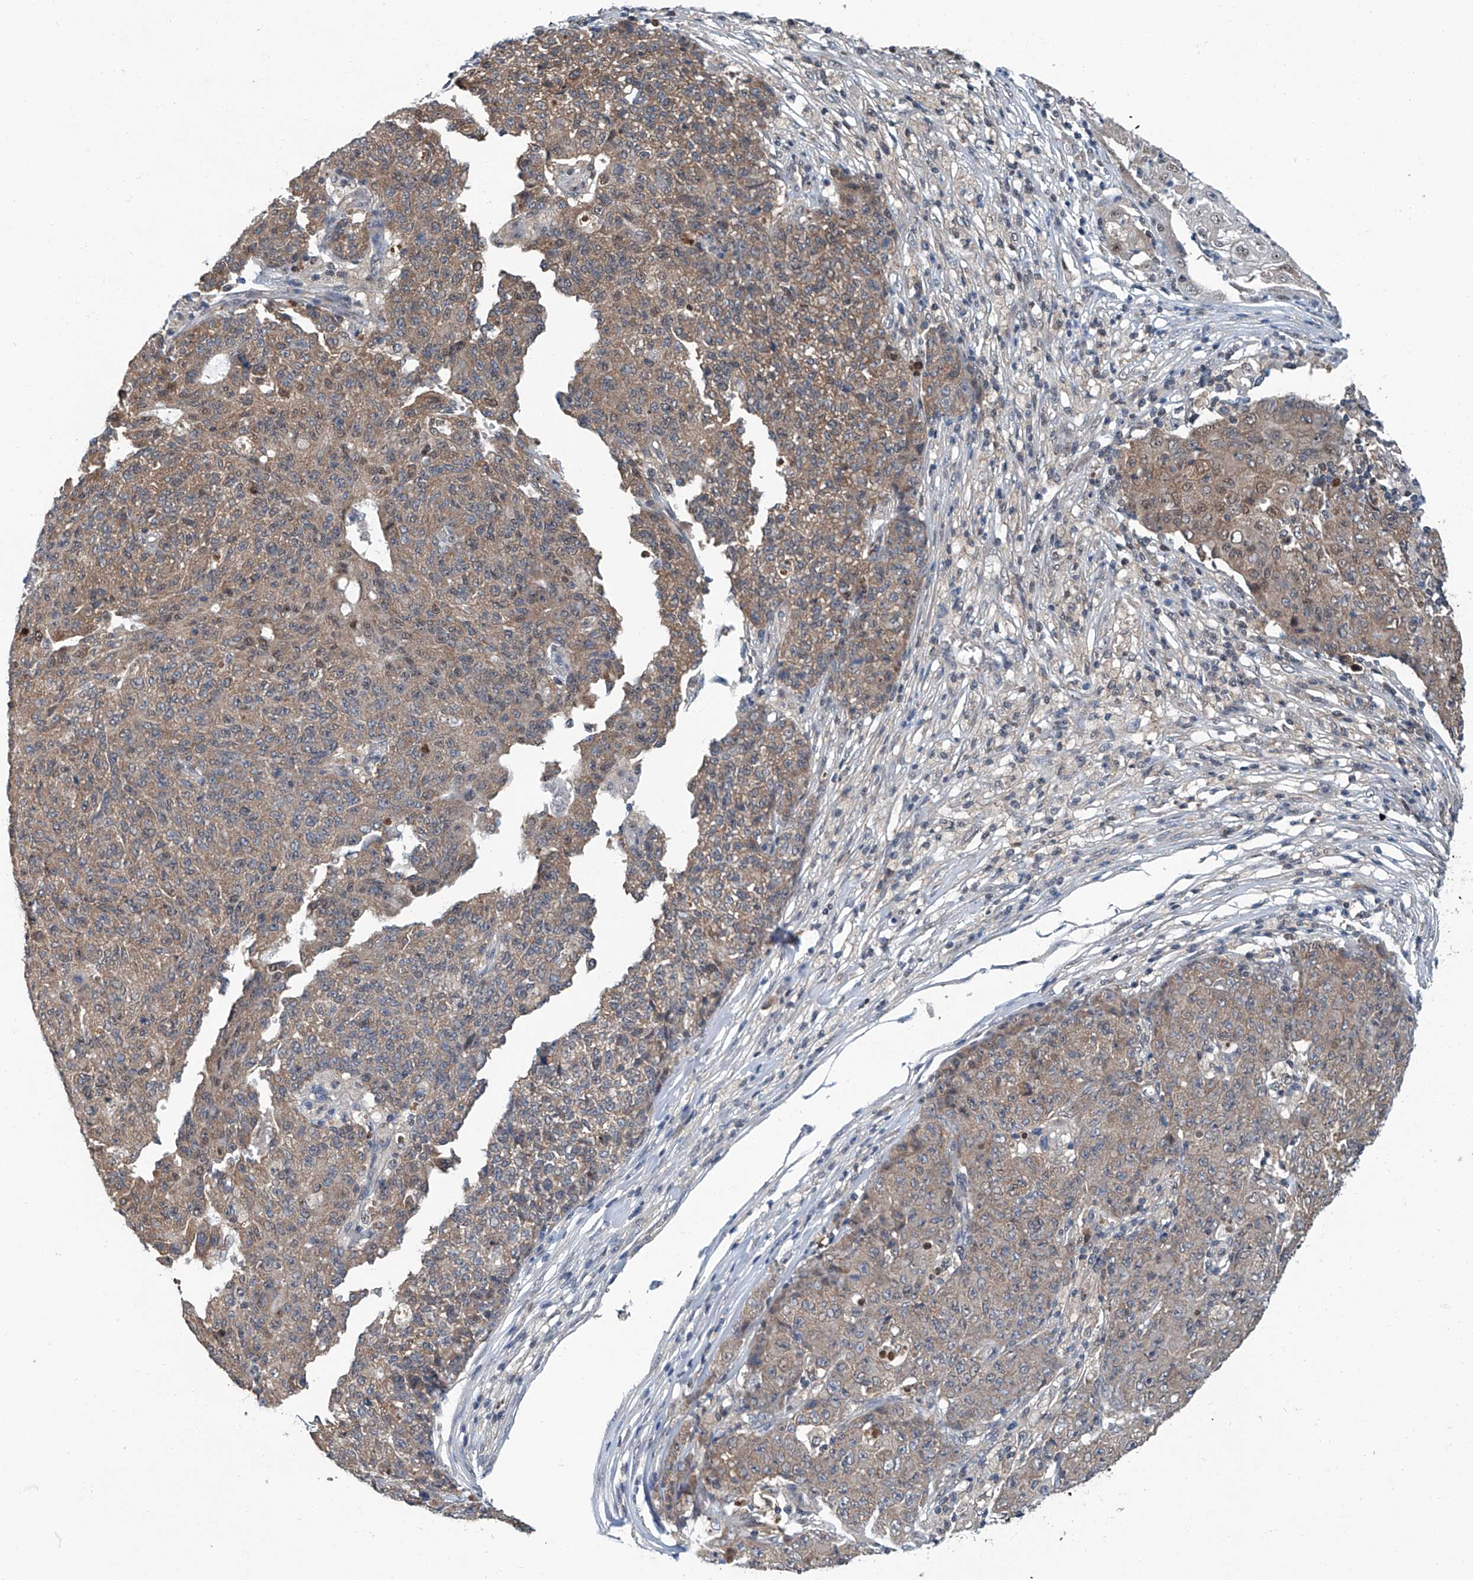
{"staining": {"intensity": "weak", "quantity": ">75%", "location": "cytoplasmic/membranous,nuclear"}, "tissue": "ovarian cancer", "cell_type": "Tumor cells", "image_type": "cancer", "snomed": [{"axis": "morphology", "description": "Carcinoma, endometroid"}, {"axis": "topography", "description": "Ovary"}], "caption": "Brown immunohistochemical staining in human ovarian endometroid carcinoma demonstrates weak cytoplasmic/membranous and nuclear staining in about >75% of tumor cells. (brown staining indicates protein expression, while blue staining denotes nuclei).", "gene": "CLK1", "patient": {"sex": "female", "age": 42}}